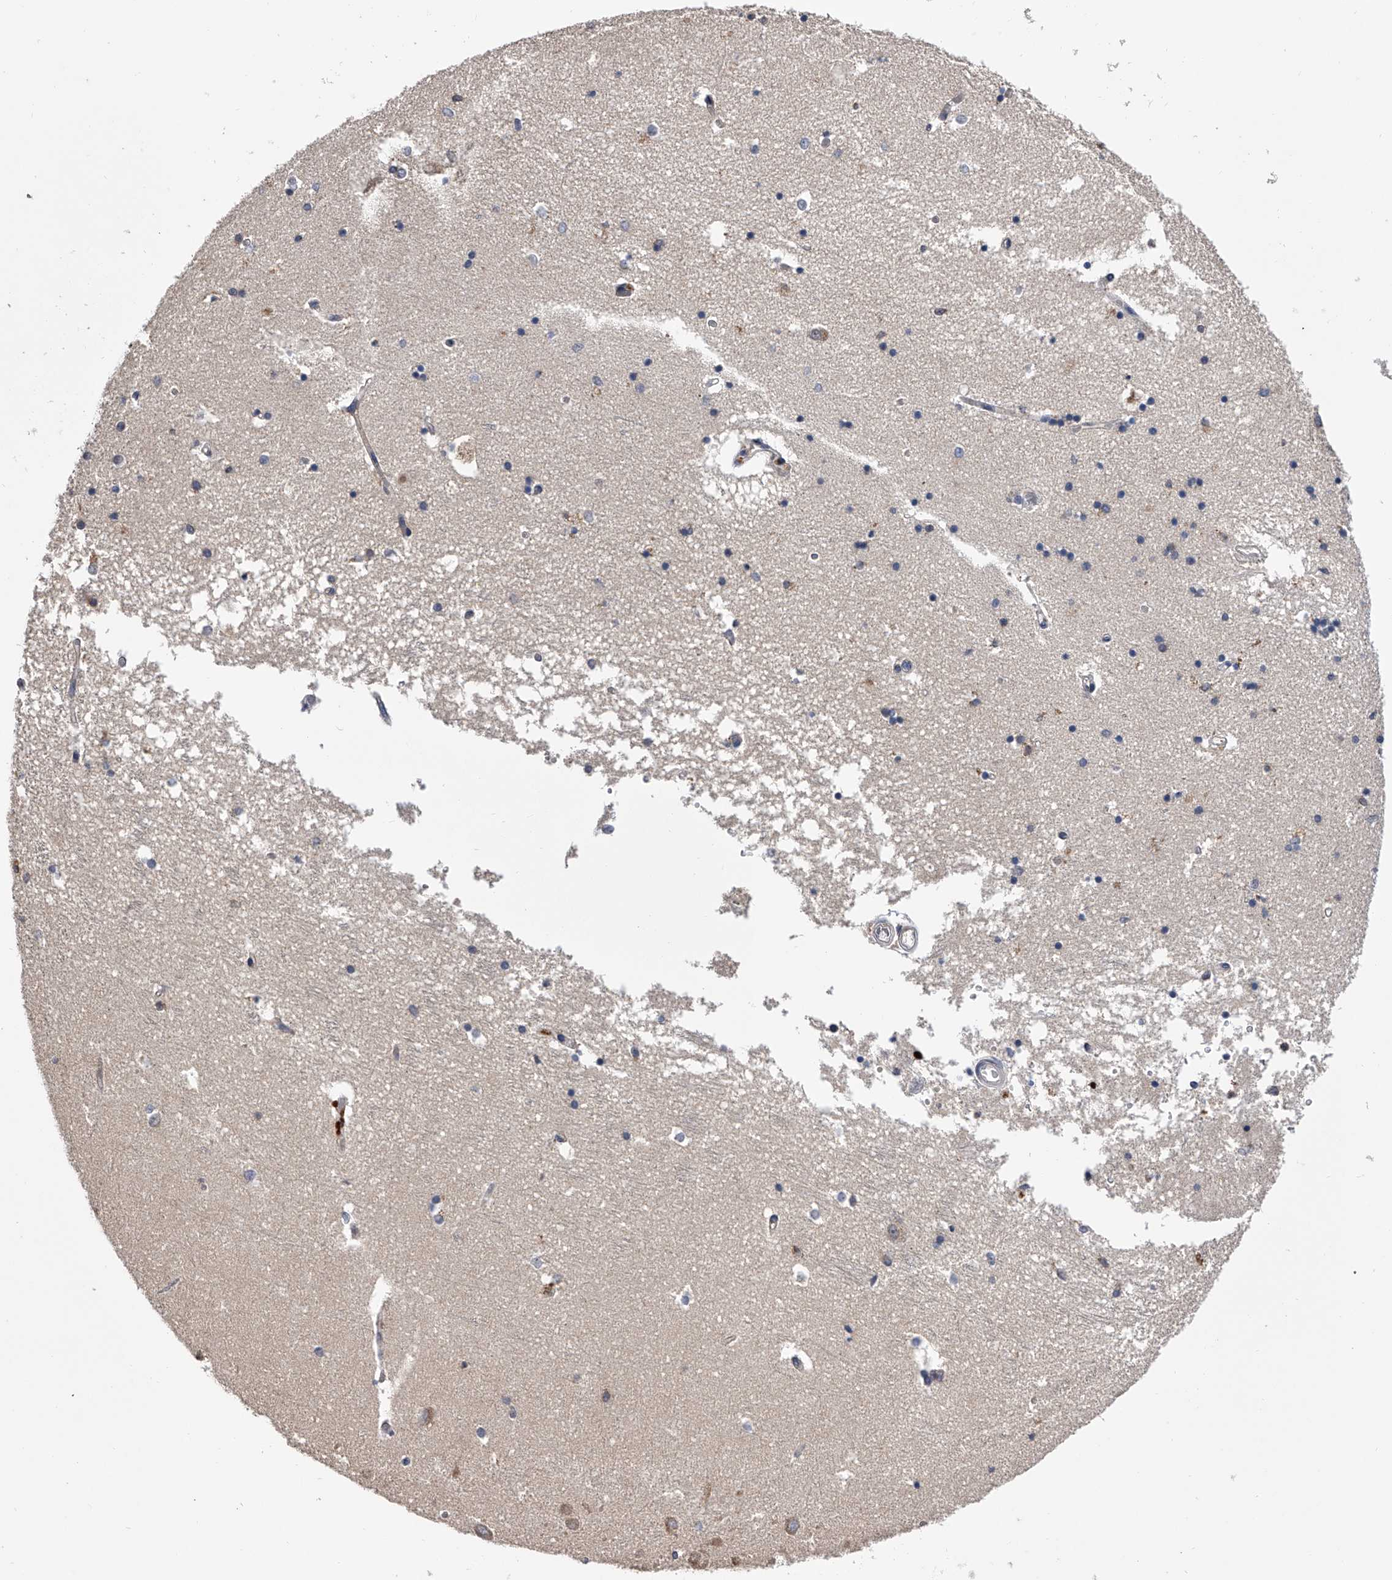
{"staining": {"intensity": "negative", "quantity": "none", "location": "none"}, "tissue": "hippocampus", "cell_type": "Glial cells", "image_type": "normal", "snomed": [{"axis": "morphology", "description": "Normal tissue, NOS"}, {"axis": "topography", "description": "Hippocampus"}], "caption": "Photomicrograph shows no significant protein staining in glial cells of normal hippocampus. (IHC, brightfield microscopy, high magnification).", "gene": "PAN3", "patient": {"sex": "male", "age": 45}}